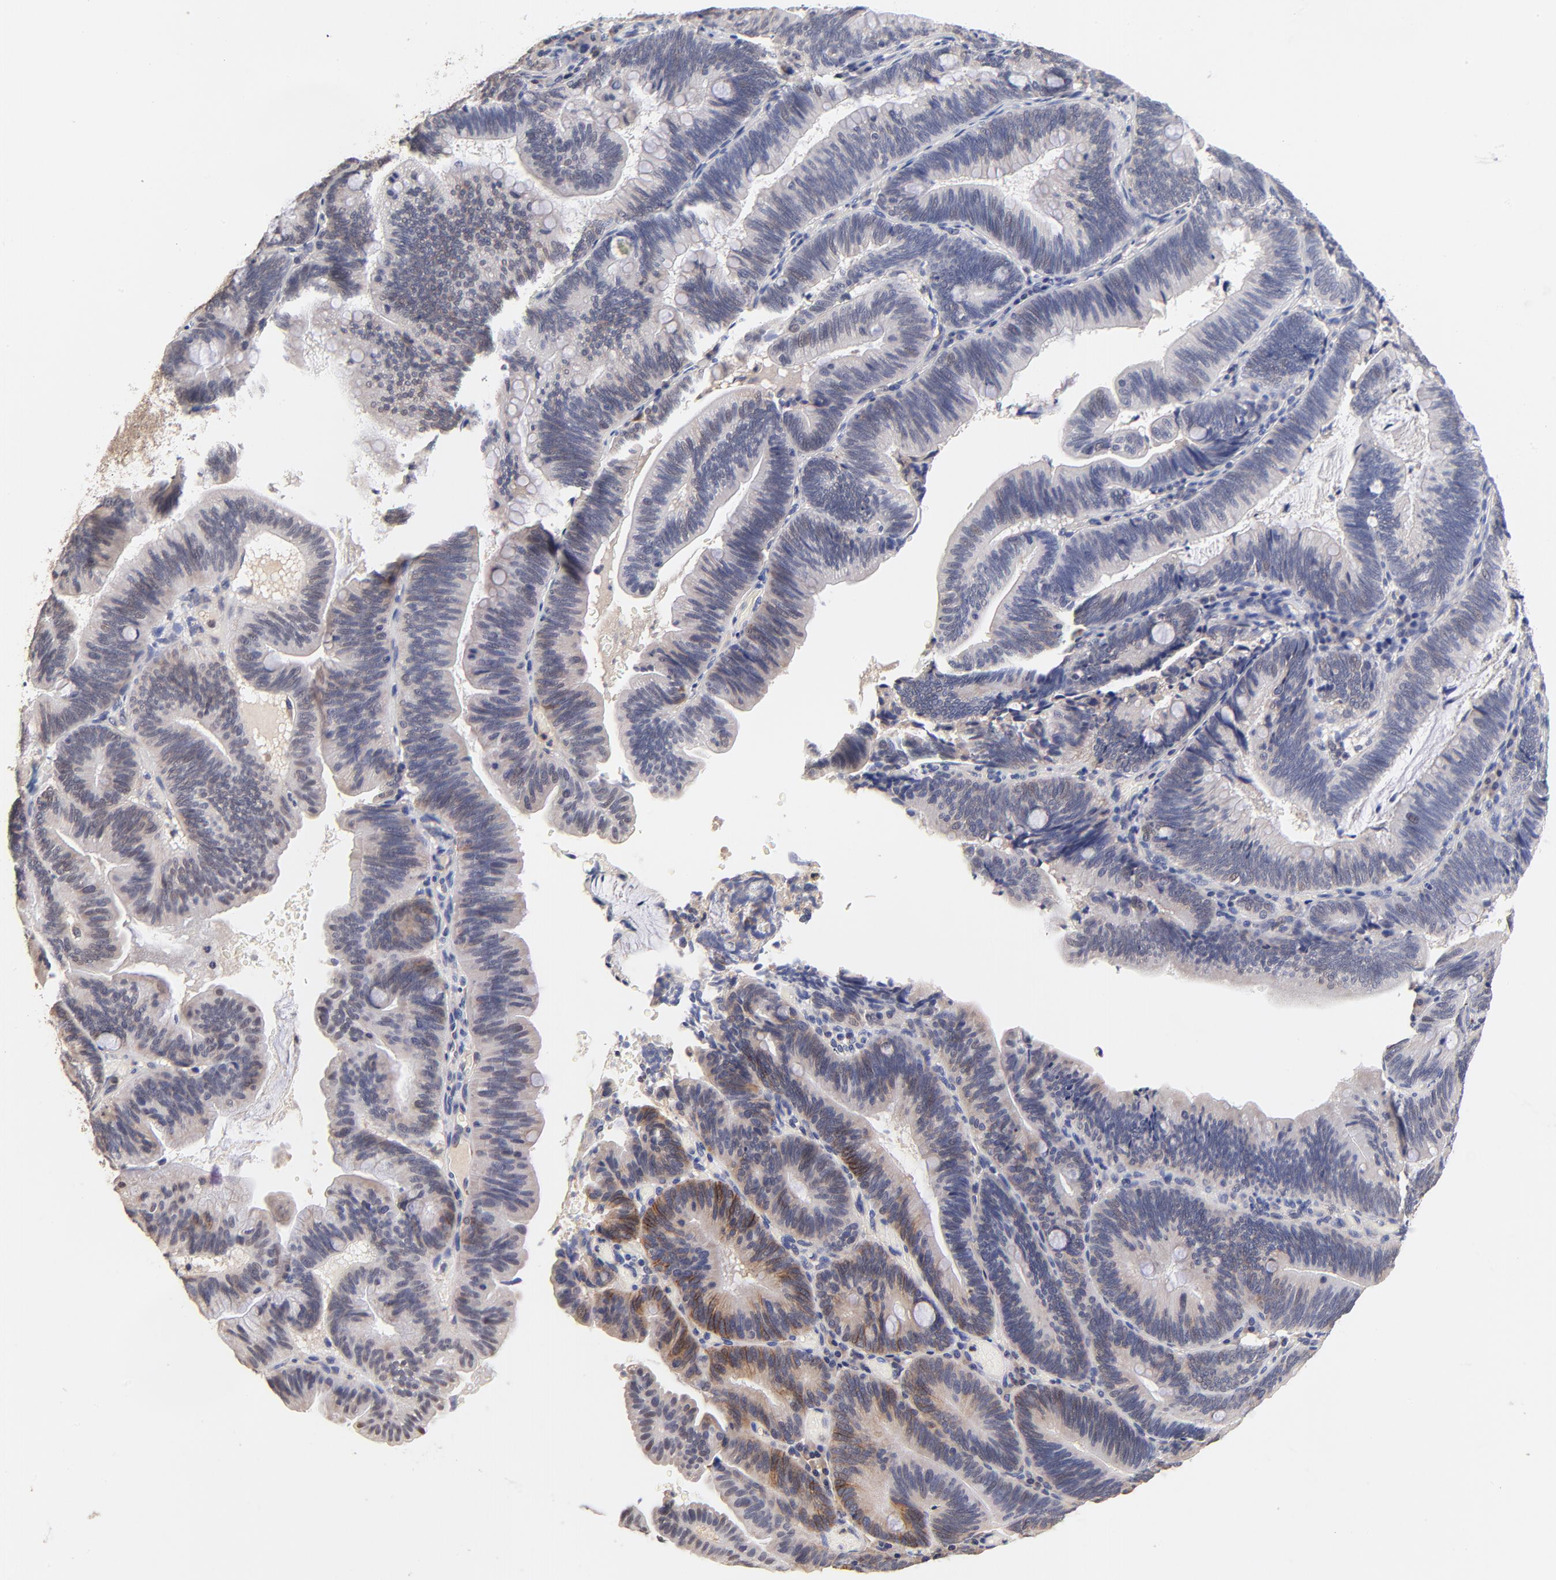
{"staining": {"intensity": "weak", "quantity": "<25%", "location": "cytoplasmic/membranous"}, "tissue": "pancreatic cancer", "cell_type": "Tumor cells", "image_type": "cancer", "snomed": [{"axis": "morphology", "description": "Adenocarcinoma, NOS"}, {"axis": "topography", "description": "Pancreas"}], "caption": "IHC micrograph of neoplastic tissue: pancreatic adenocarcinoma stained with DAB (3,3'-diaminobenzidine) demonstrates no significant protein staining in tumor cells. Brightfield microscopy of IHC stained with DAB (brown) and hematoxylin (blue), captured at high magnification.", "gene": "PTK7", "patient": {"sex": "male", "age": 82}}